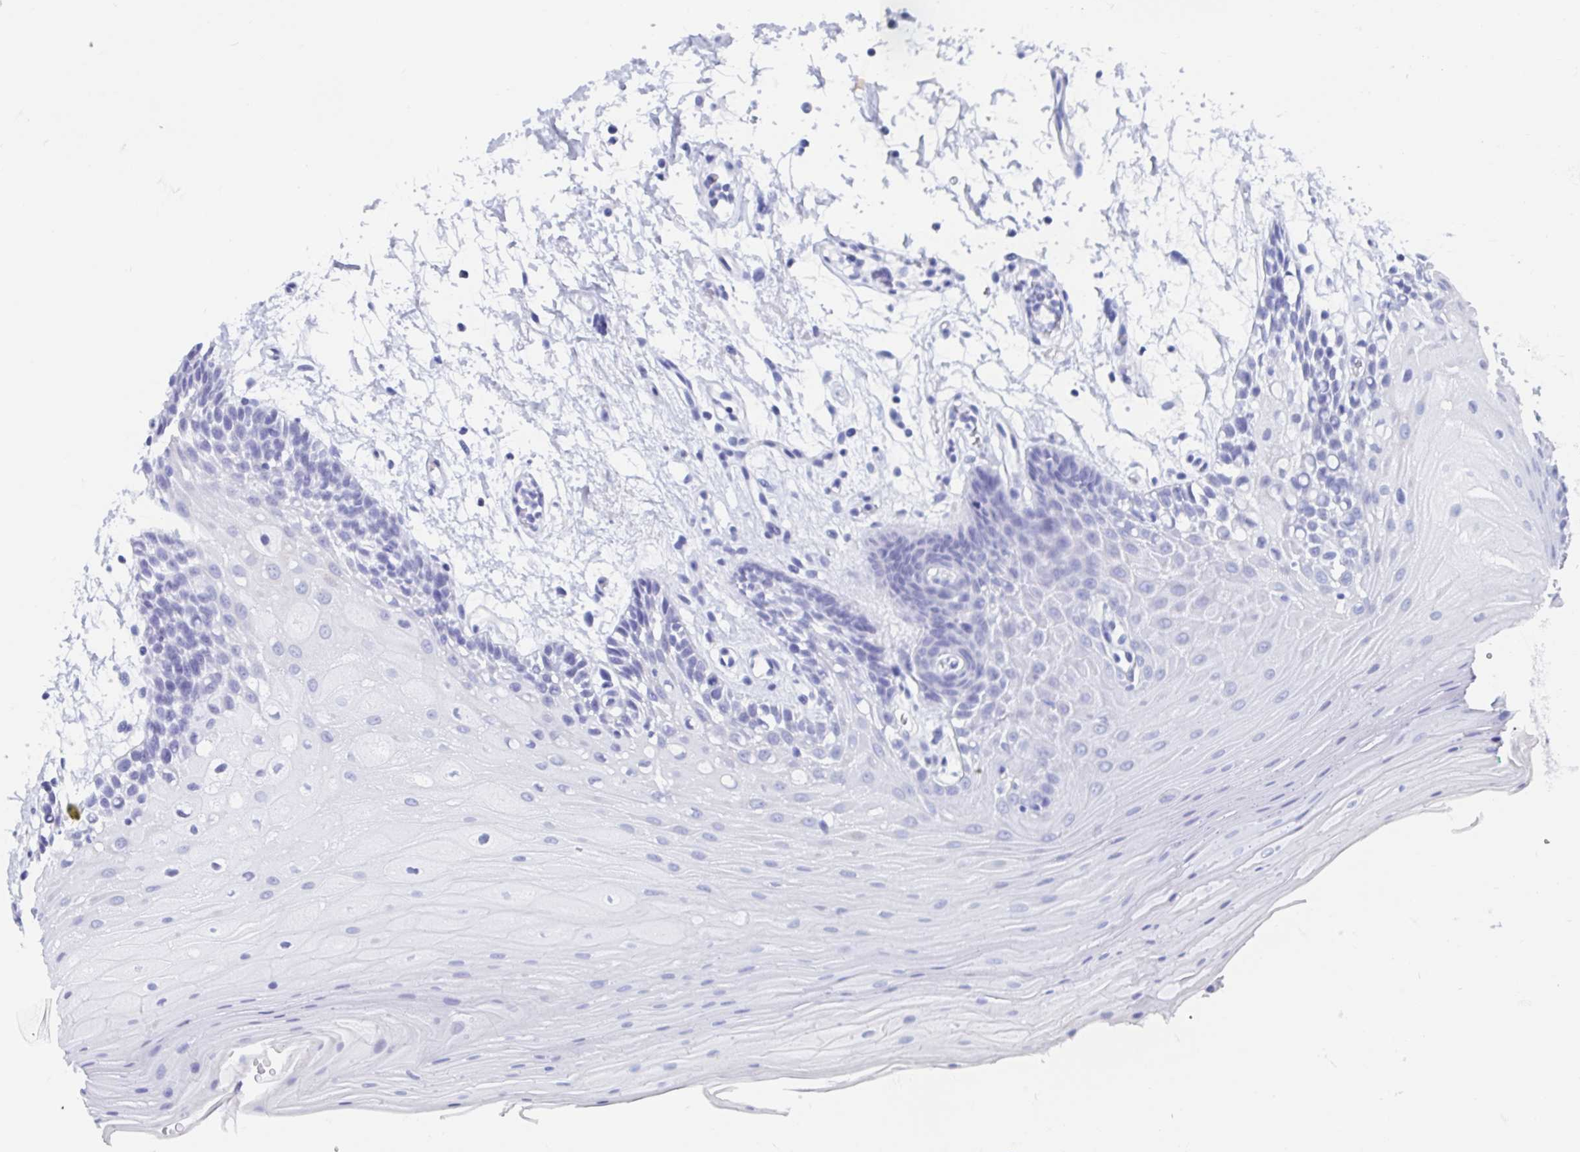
{"staining": {"intensity": "negative", "quantity": "none", "location": "none"}, "tissue": "oral mucosa", "cell_type": "Squamous epithelial cells", "image_type": "normal", "snomed": [{"axis": "morphology", "description": "Normal tissue, NOS"}, {"axis": "morphology", "description": "Squamous cell carcinoma, NOS"}, {"axis": "topography", "description": "Oral tissue"}, {"axis": "topography", "description": "Tounge, NOS"}, {"axis": "topography", "description": "Head-Neck"}], "caption": "Immunohistochemical staining of unremarkable oral mucosa shows no significant expression in squamous epithelial cells. Brightfield microscopy of immunohistochemistry stained with DAB (3,3'-diaminobenzidine) (brown) and hematoxylin (blue), captured at high magnification.", "gene": "C10orf53", "patient": {"sex": "male", "age": 62}}